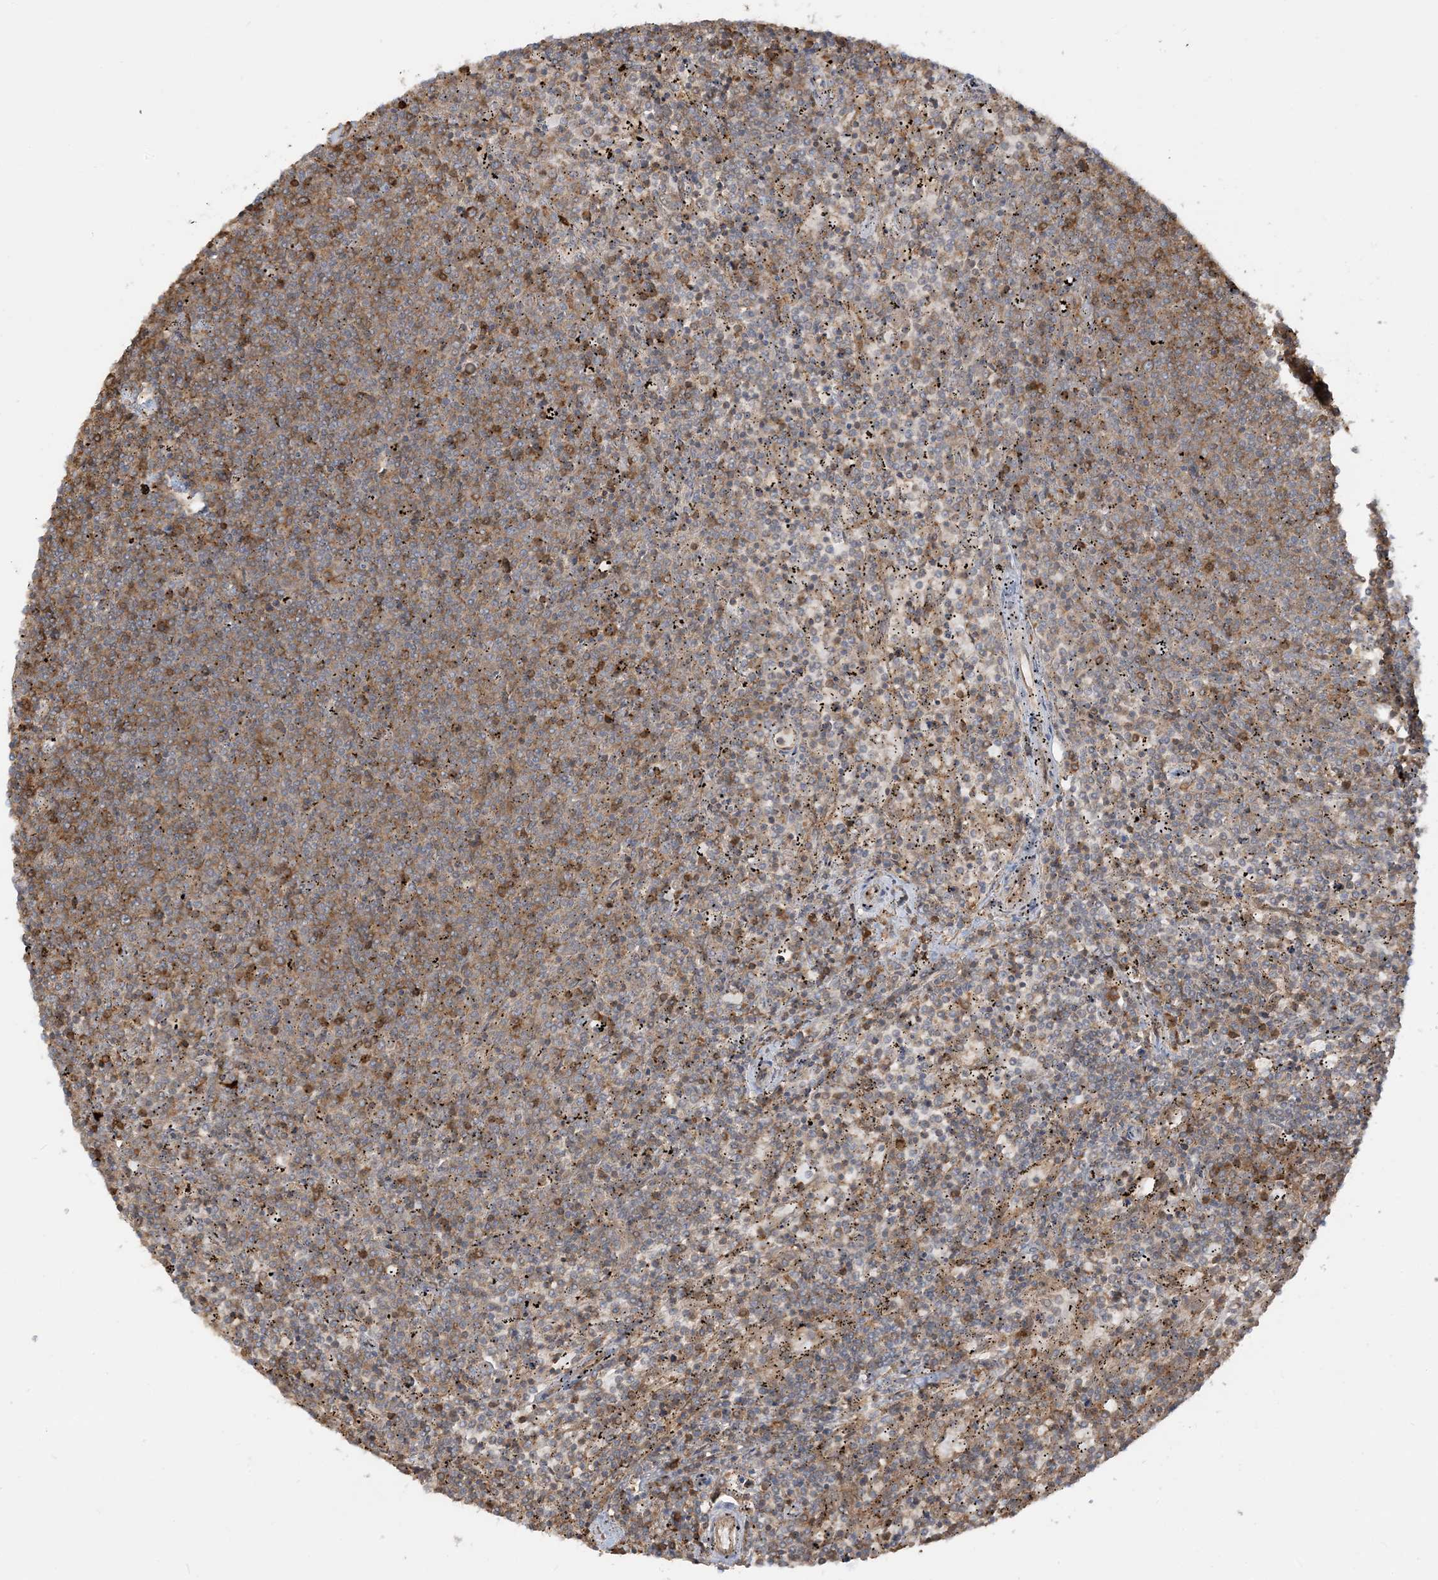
{"staining": {"intensity": "moderate", "quantity": "25%-75%", "location": "cytoplasmic/membranous"}, "tissue": "lymphoma", "cell_type": "Tumor cells", "image_type": "cancer", "snomed": [{"axis": "morphology", "description": "Malignant lymphoma, non-Hodgkin's type, Low grade"}, {"axis": "topography", "description": "Spleen"}], "caption": "This photomicrograph demonstrates lymphoma stained with immunohistochemistry (IHC) to label a protein in brown. The cytoplasmic/membranous of tumor cells show moderate positivity for the protein. Nuclei are counter-stained blue.", "gene": "SRP72", "patient": {"sex": "female", "age": 50}}